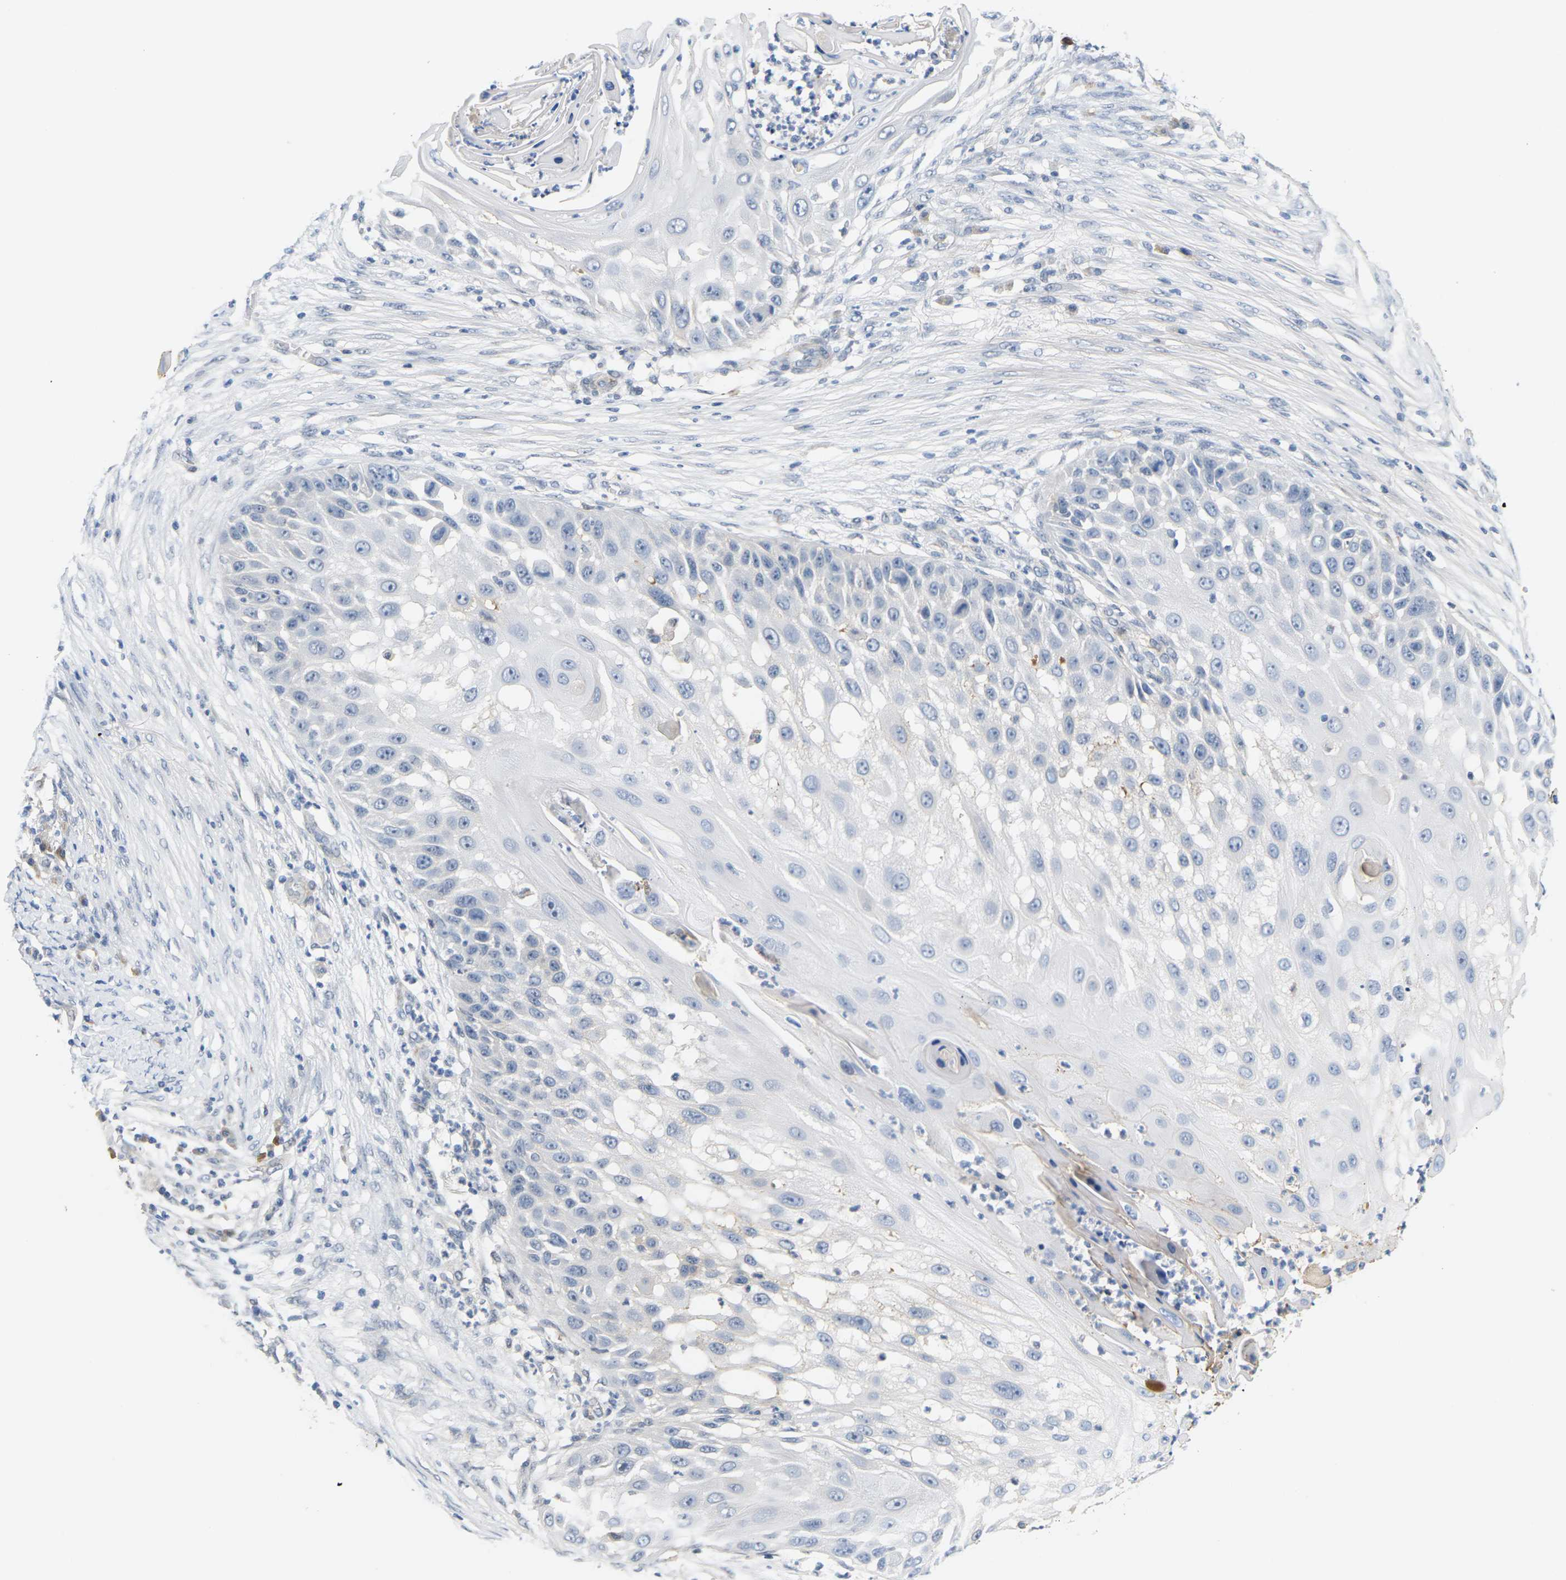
{"staining": {"intensity": "negative", "quantity": "none", "location": "none"}, "tissue": "skin cancer", "cell_type": "Tumor cells", "image_type": "cancer", "snomed": [{"axis": "morphology", "description": "Squamous cell carcinoma, NOS"}, {"axis": "topography", "description": "Skin"}], "caption": "The image reveals no staining of tumor cells in skin cancer (squamous cell carcinoma). The staining was performed using DAB (3,3'-diaminobenzidine) to visualize the protein expression in brown, while the nuclei were stained in blue with hematoxylin (Magnification: 20x).", "gene": "PKP2", "patient": {"sex": "female", "age": 44}}